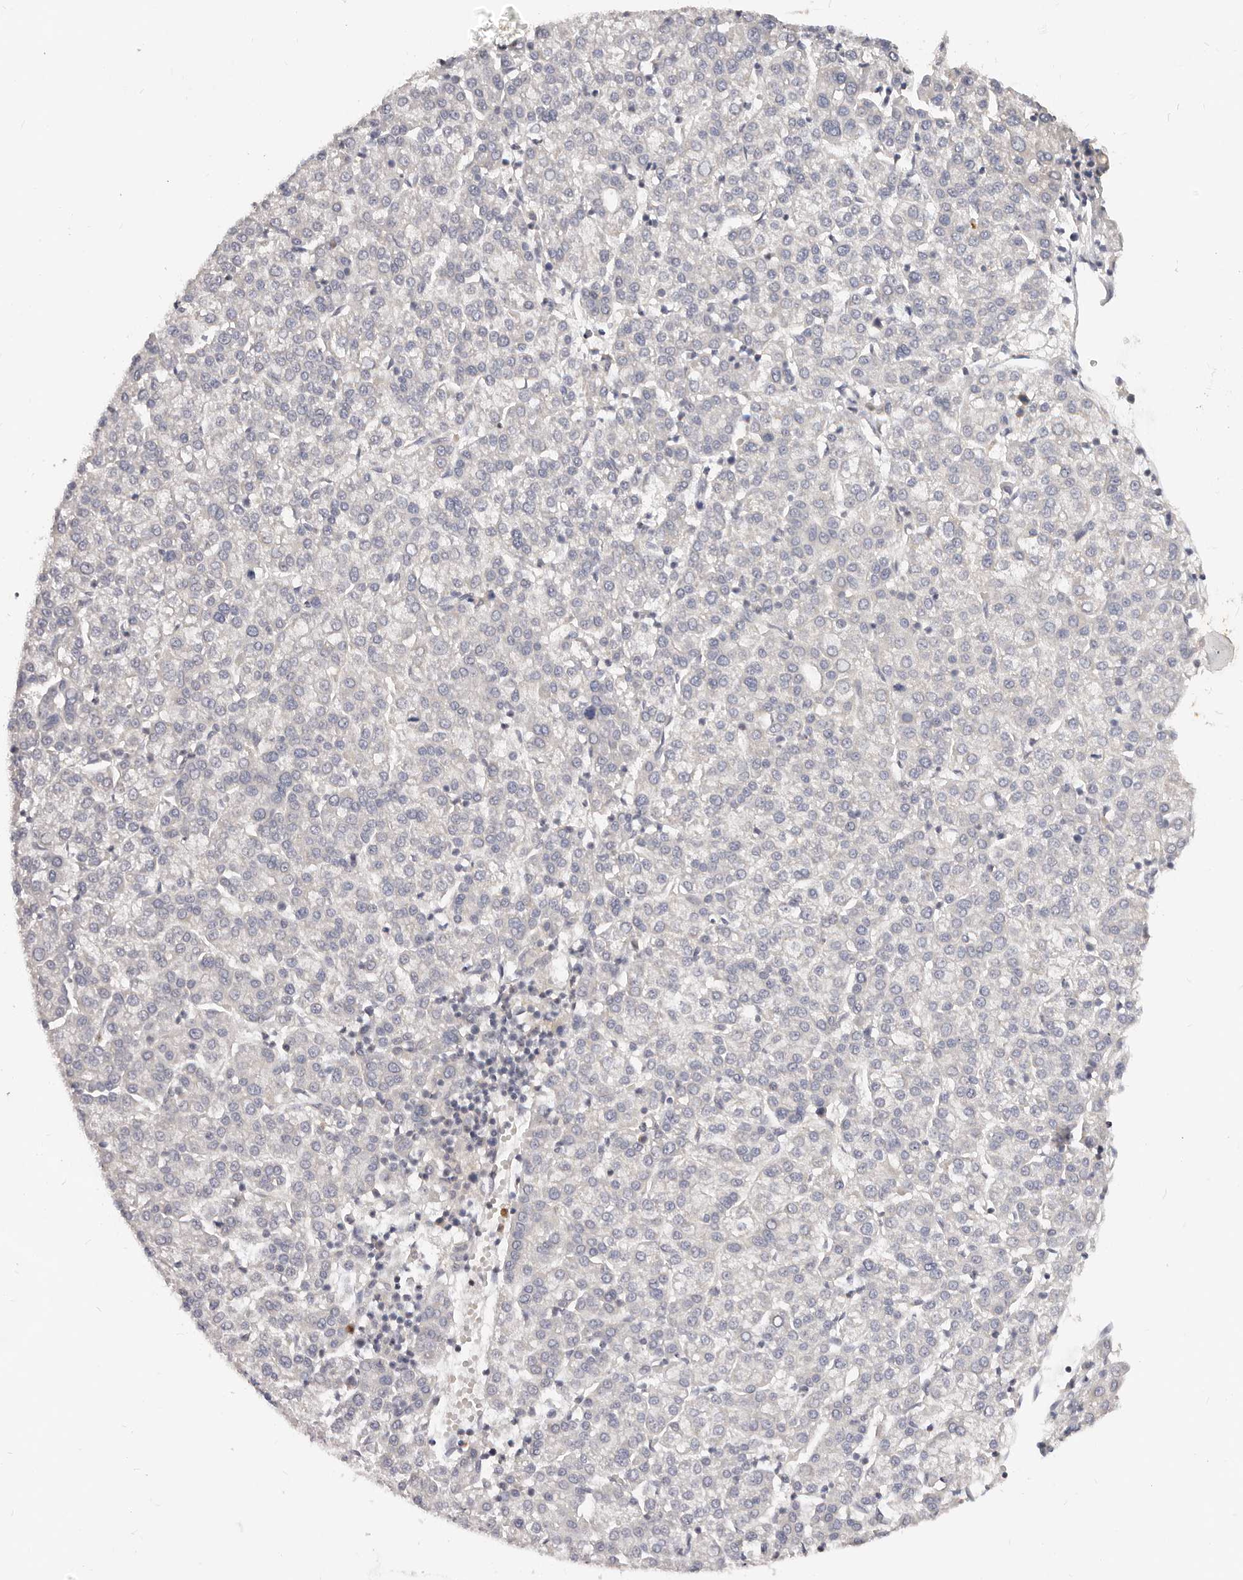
{"staining": {"intensity": "negative", "quantity": "none", "location": "none"}, "tissue": "liver cancer", "cell_type": "Tumor cells", "image_type": "cancer", "snomed": [{"axis": "morphology", "description": "Carcinoma, Hepatocellular, NOS"}, {"axis": "topography", "description": "Liver"}], "caption": "Human hepatocellular carcinoma (liver) stained for a protein using immunohistochemistry demonstrates no expression in tumor cells.", "gene": "USP49", "patient": {"sex": "female", "age": 58}}